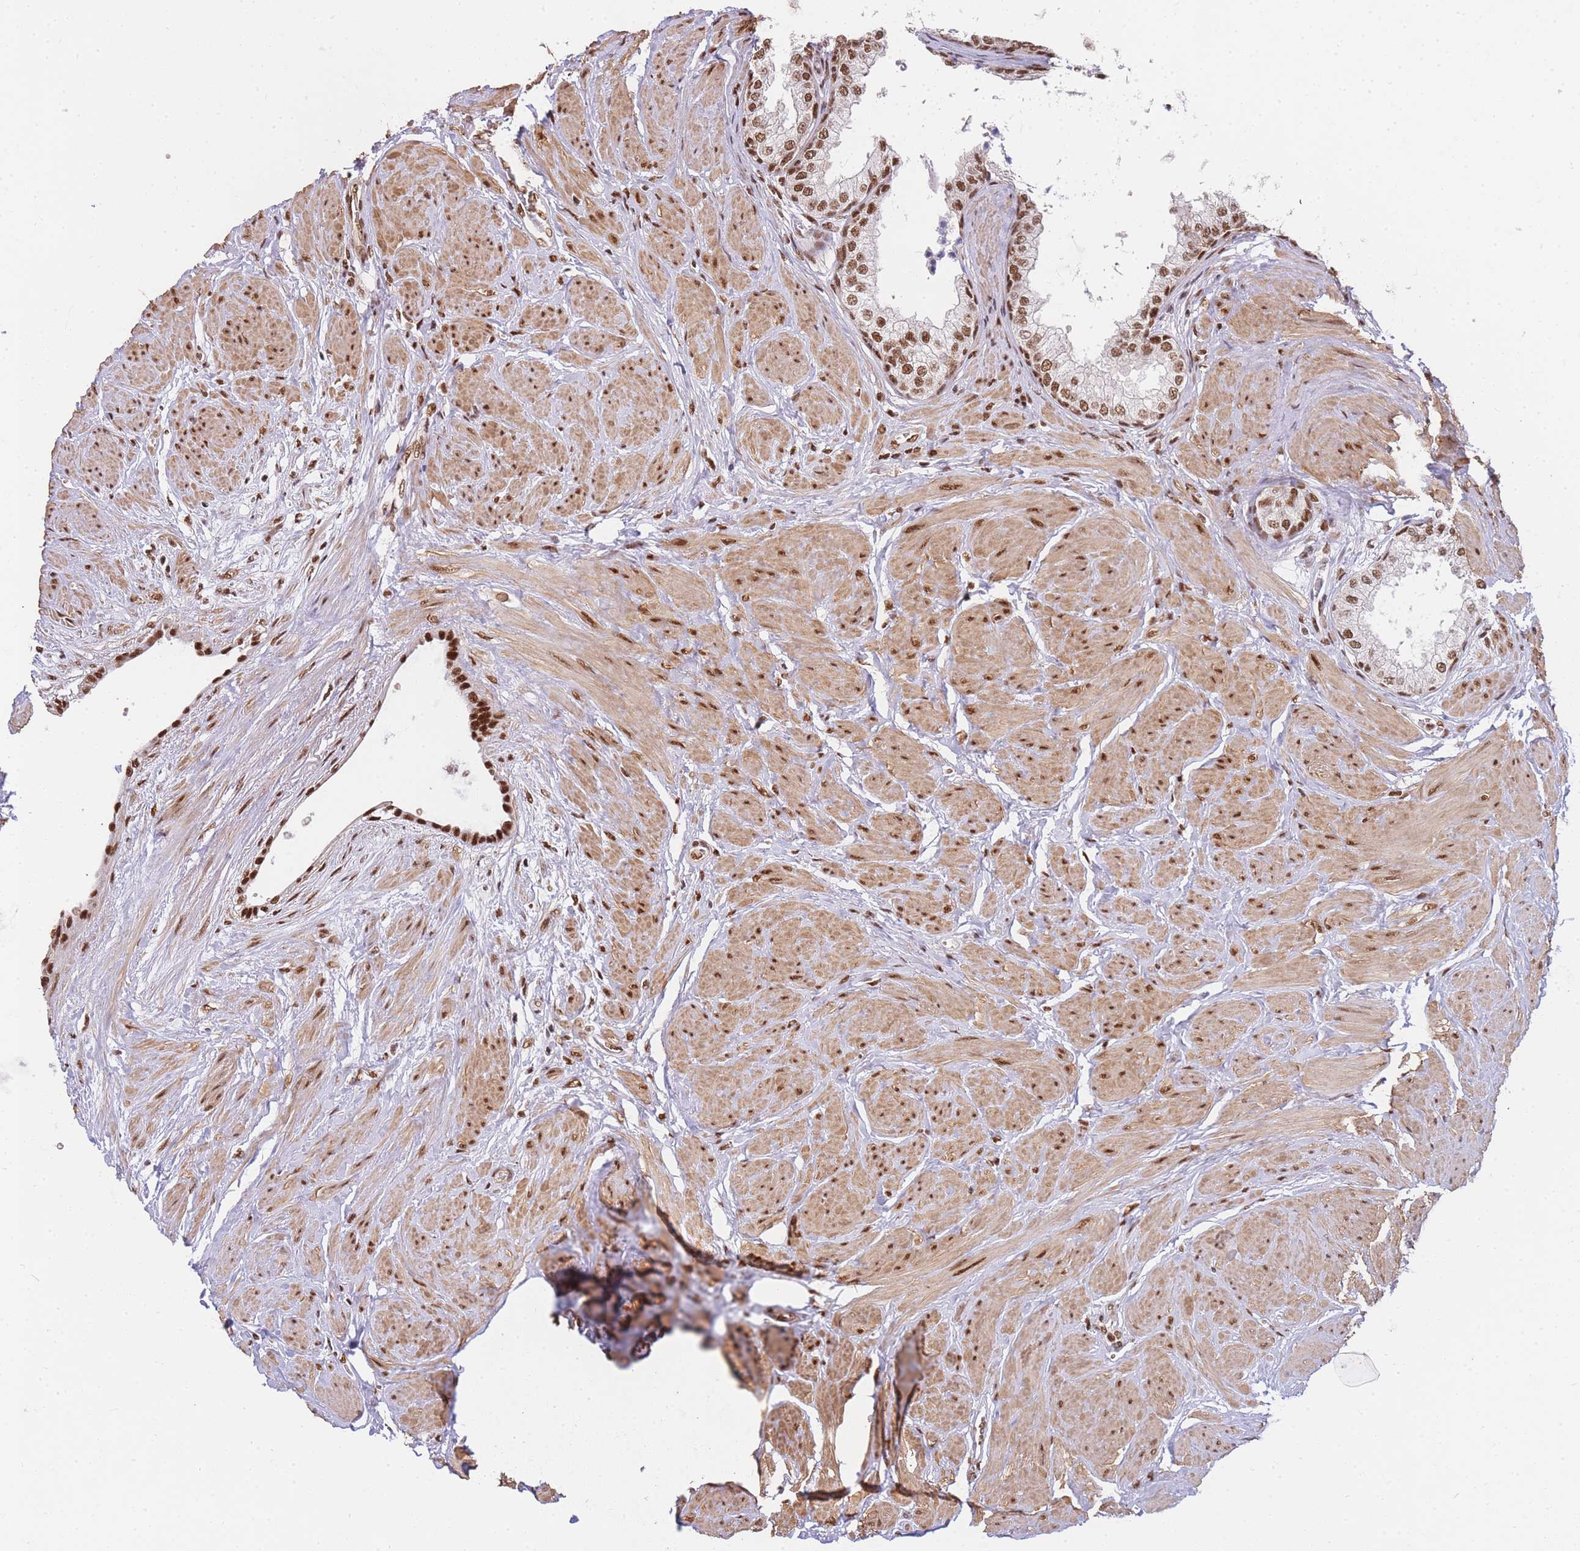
{"staining": {"intensity": "strong", "quantity": ">75%", "location": "nuclear"}, "tissue": "prostate", "cell_type": "Glandular cells", "image_type": "normal", "snomed": [{"axis": "morphology", "description": "Normal tissue, NOS"}, {"axis": "topography", "description": "Prostate"}], "caption": "Prostate stained with IHC demonstrates strong nuclear expression in about >75% of glandular cells.", "gene": "PRKDC", "patient": {"sex": "male", "age": 48}}